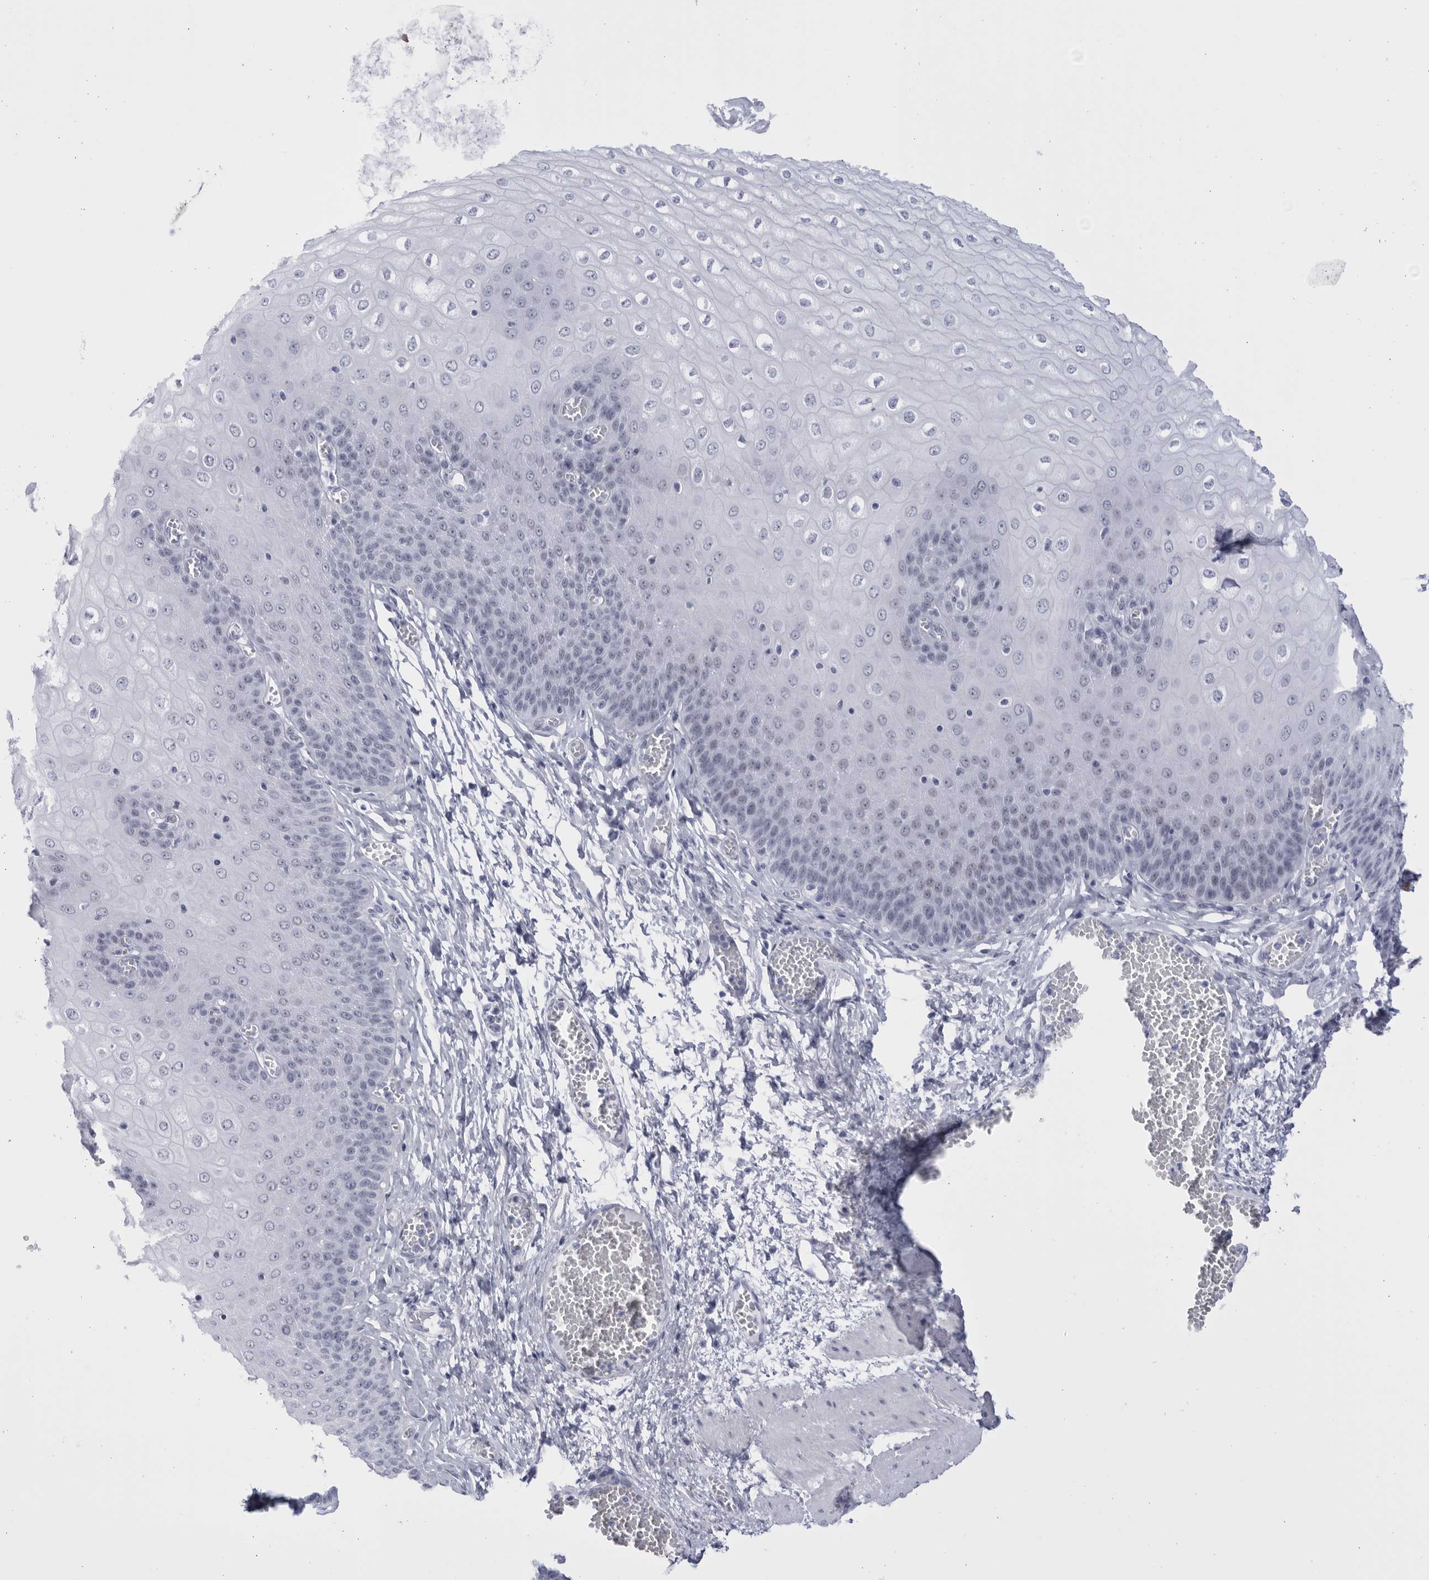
{"staining": {"intensity": "negative", "quantity": "none", "location": "none"}, "tissue": "esophagus", "cell_type": "Squamous epithelial cells", "image_type": "normal", "snomed": [{"axis": "morphology", "description": "Normal tissue, NOS"}, {"axis": "topography", "description": "Esophagus"}], "caption": "Esophagus stained for a protein using immunohistochemistry (IHC) exhibits no positivity squamous epithelial cells.", "gene": "CCDC181", "patient": {"sex": "male", "age": 60}}